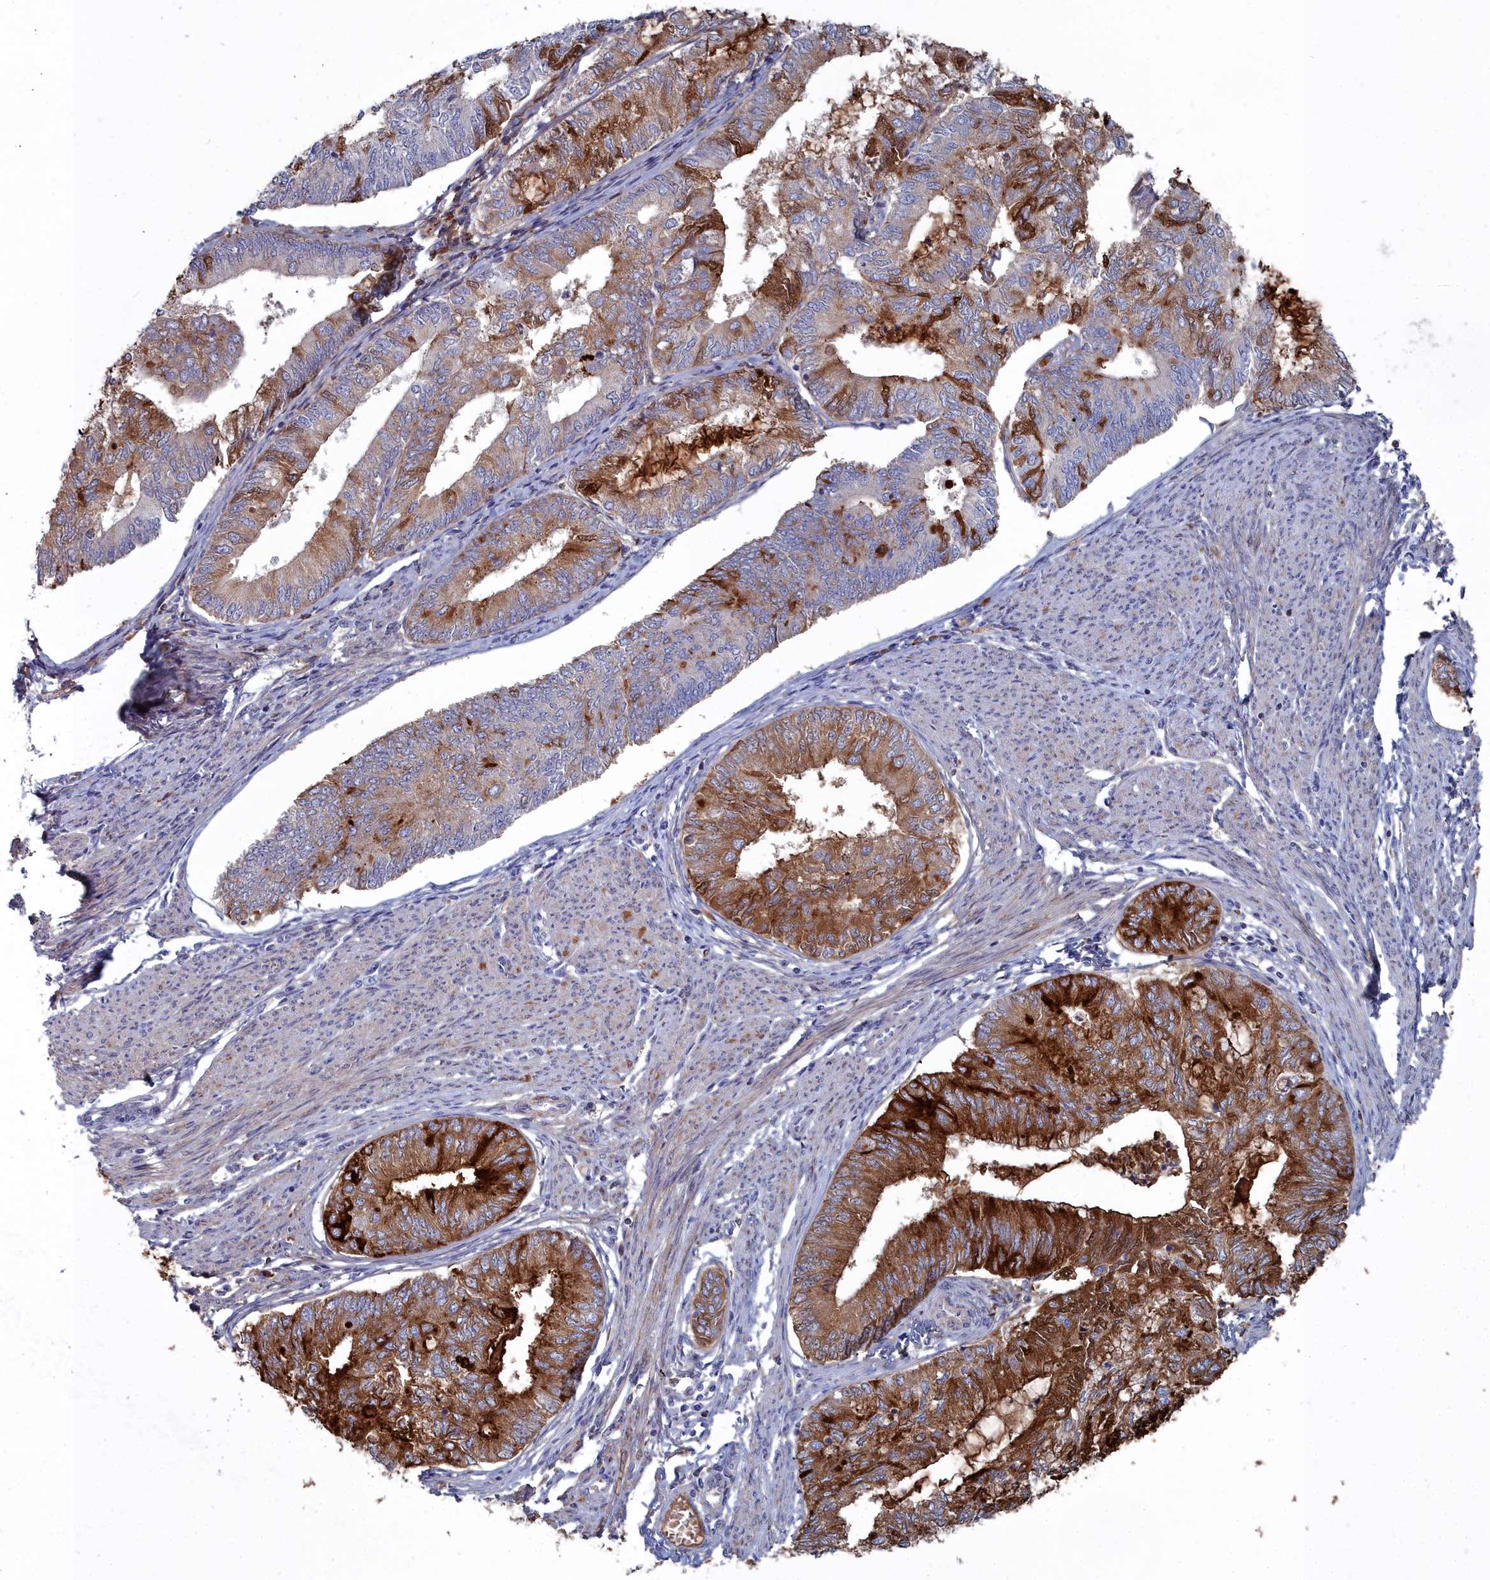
{"staining": {"intensity": "strong", "quantity": ">75%", "location": "cytoplasmic/membranous"}, "tissue": "endometrial cancer", "cell_type": "Tumor cells", "image_type": "cancer", "snomed": [{"axis": "morphology", "description": "Adenocarcinoma, NOS"}, {"axis": "topography", "description": "Endometrium"}], "caption": "Protein staining by immunohistochemistry shows strong cytoplasmic/membranous expression in about >75% of tumor cells in adenocarcinoma (endometrial). (Brightfield microscopy of DAB IHC at high magnification).", "gene": "SHISAL2A", "patient": {"sex": "female", "age": 68}}